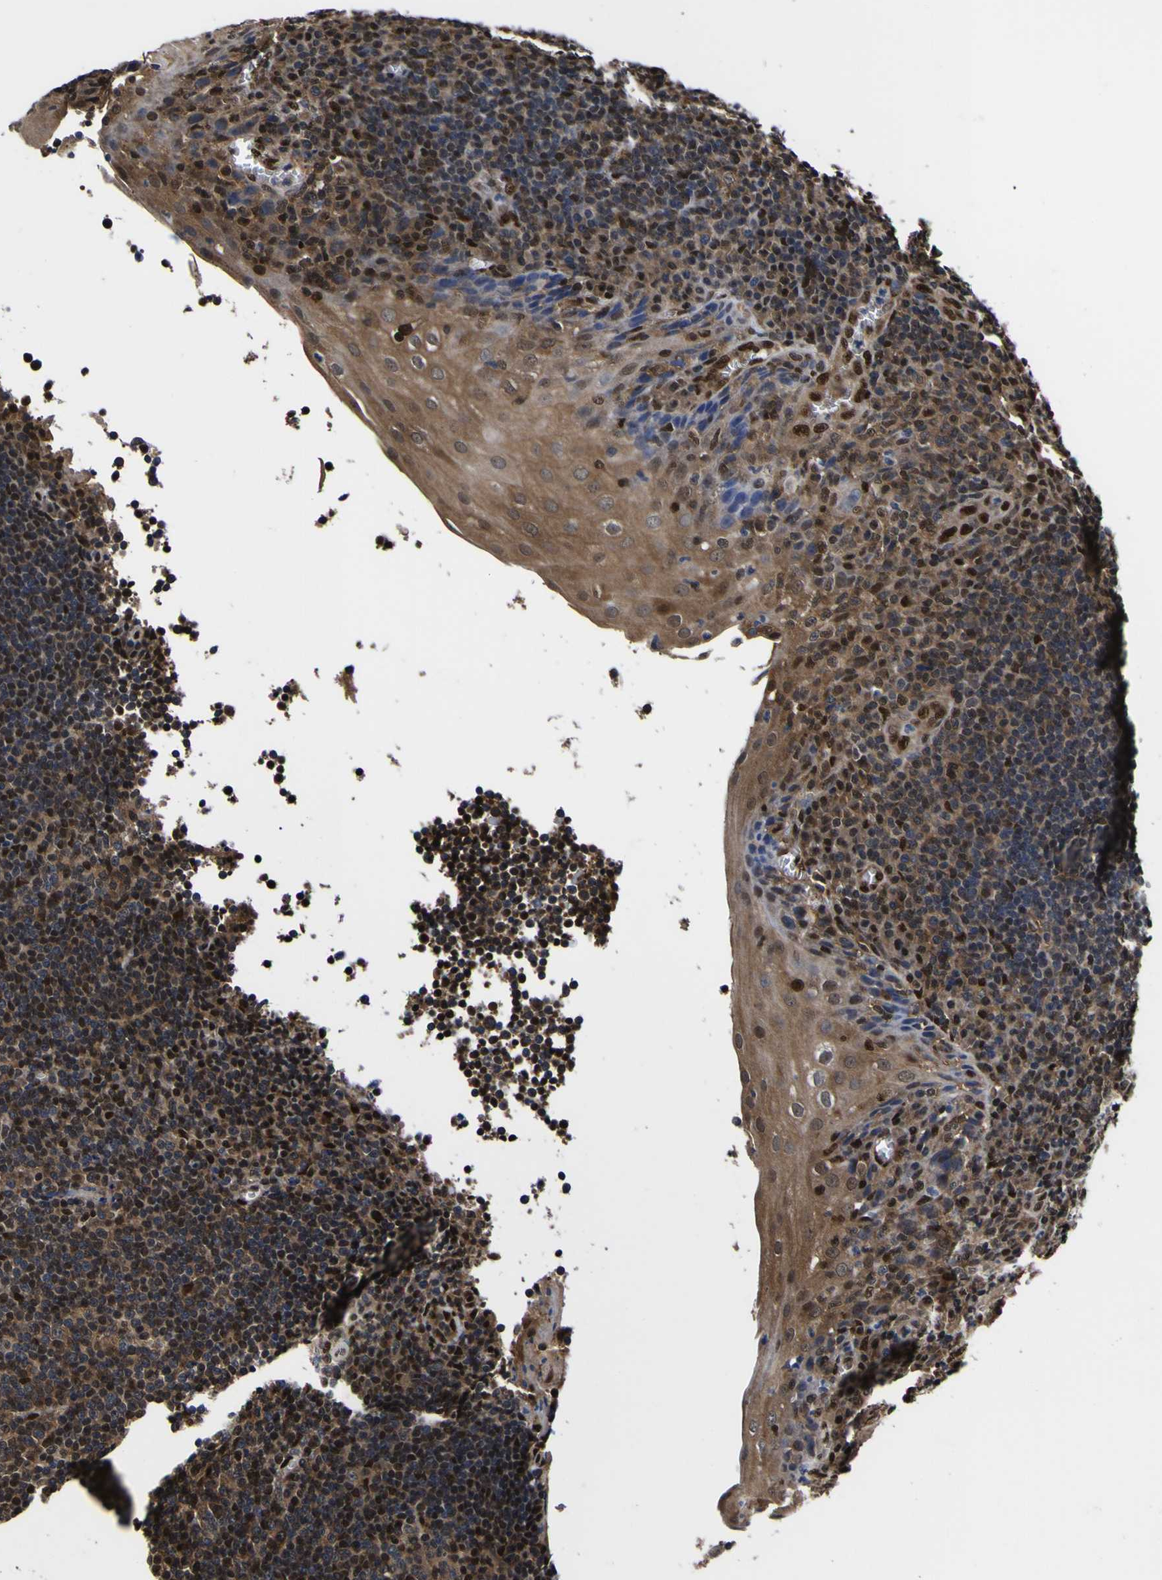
{"staining": {"intensity": "strong", "quantity": "<25%", "location": "cytoplasmic/membranous,nuclear"}, "tissue": "tonsil", "cell_type": "Germinal center cells", "image_type": "normal", "snomed": [{"axis": "morphology", "description": "Normal tissue, NOS"}, {"axis": "topography", "description": "Tonsil"}], "caption": "Human tonsil stained with a protein marker demonstrates strong staining in germinal center cells.", "gene": "FAM110B", "patient": {"sex": "male", "age": 37}}